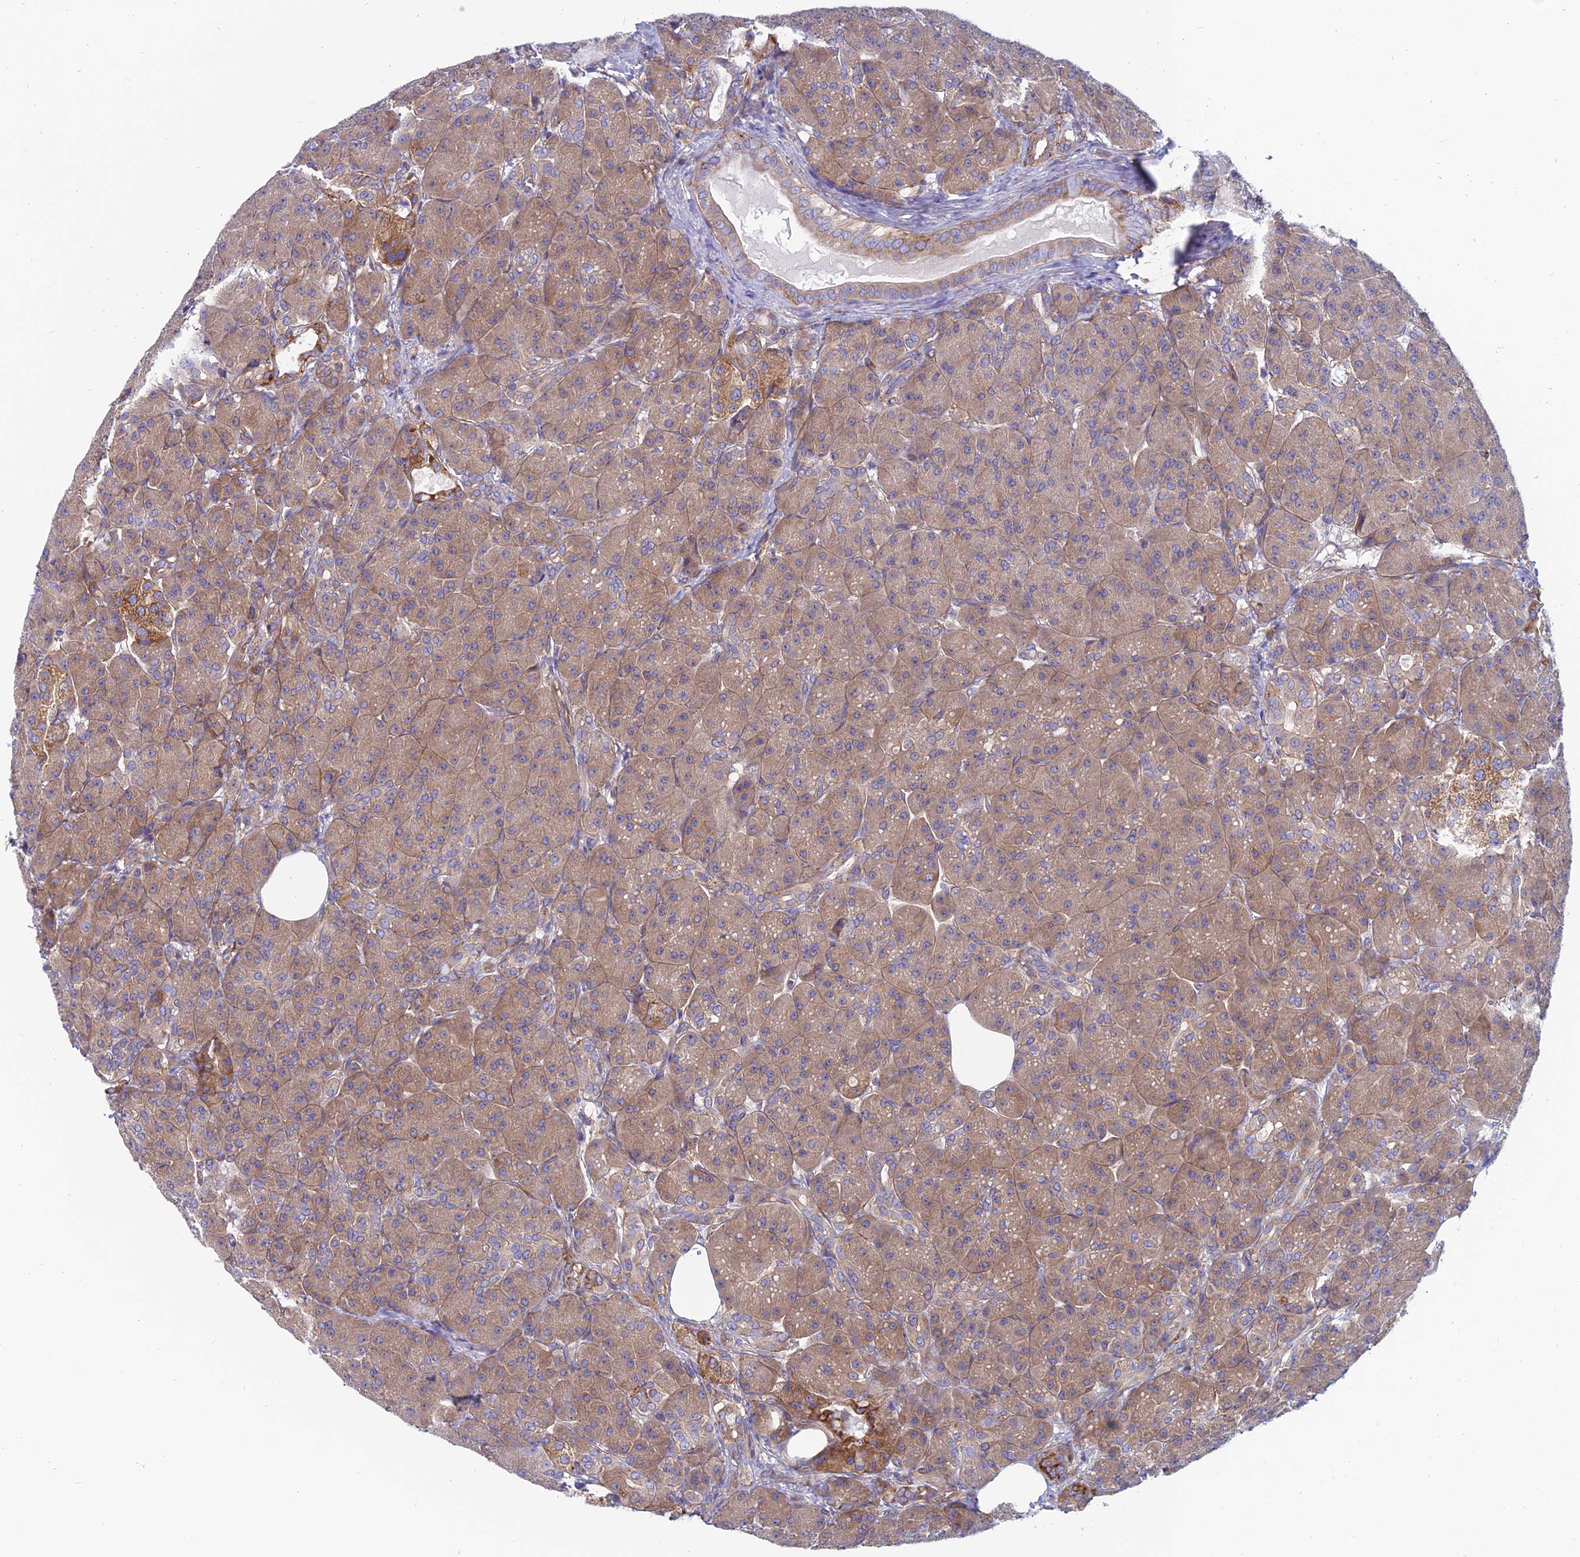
{"staining": {"intensity": "moderate", "quantity": ">75%", "location": "cytoplasmic/membranous"}, "tissue": "pancreas", "cell_type": "Exocrine glandular cells", "image_type": "normal", "snomed": [{"axis": "morphology", "description": "Normal tissue, NOS"}, {"axis": "topography", "description": "Pancreas"}], "caption": "Exocrine glandular cells reveal moderate cytoplasmic/membranous expression in about >75% of cells in normal pancreas. (Stains: DAB in brown, nuclei in blue, Microscopy: brightfield microscopy at high magnification).", "gene": "TXLNA", "patient": {"sex": "male", "age": 63}}